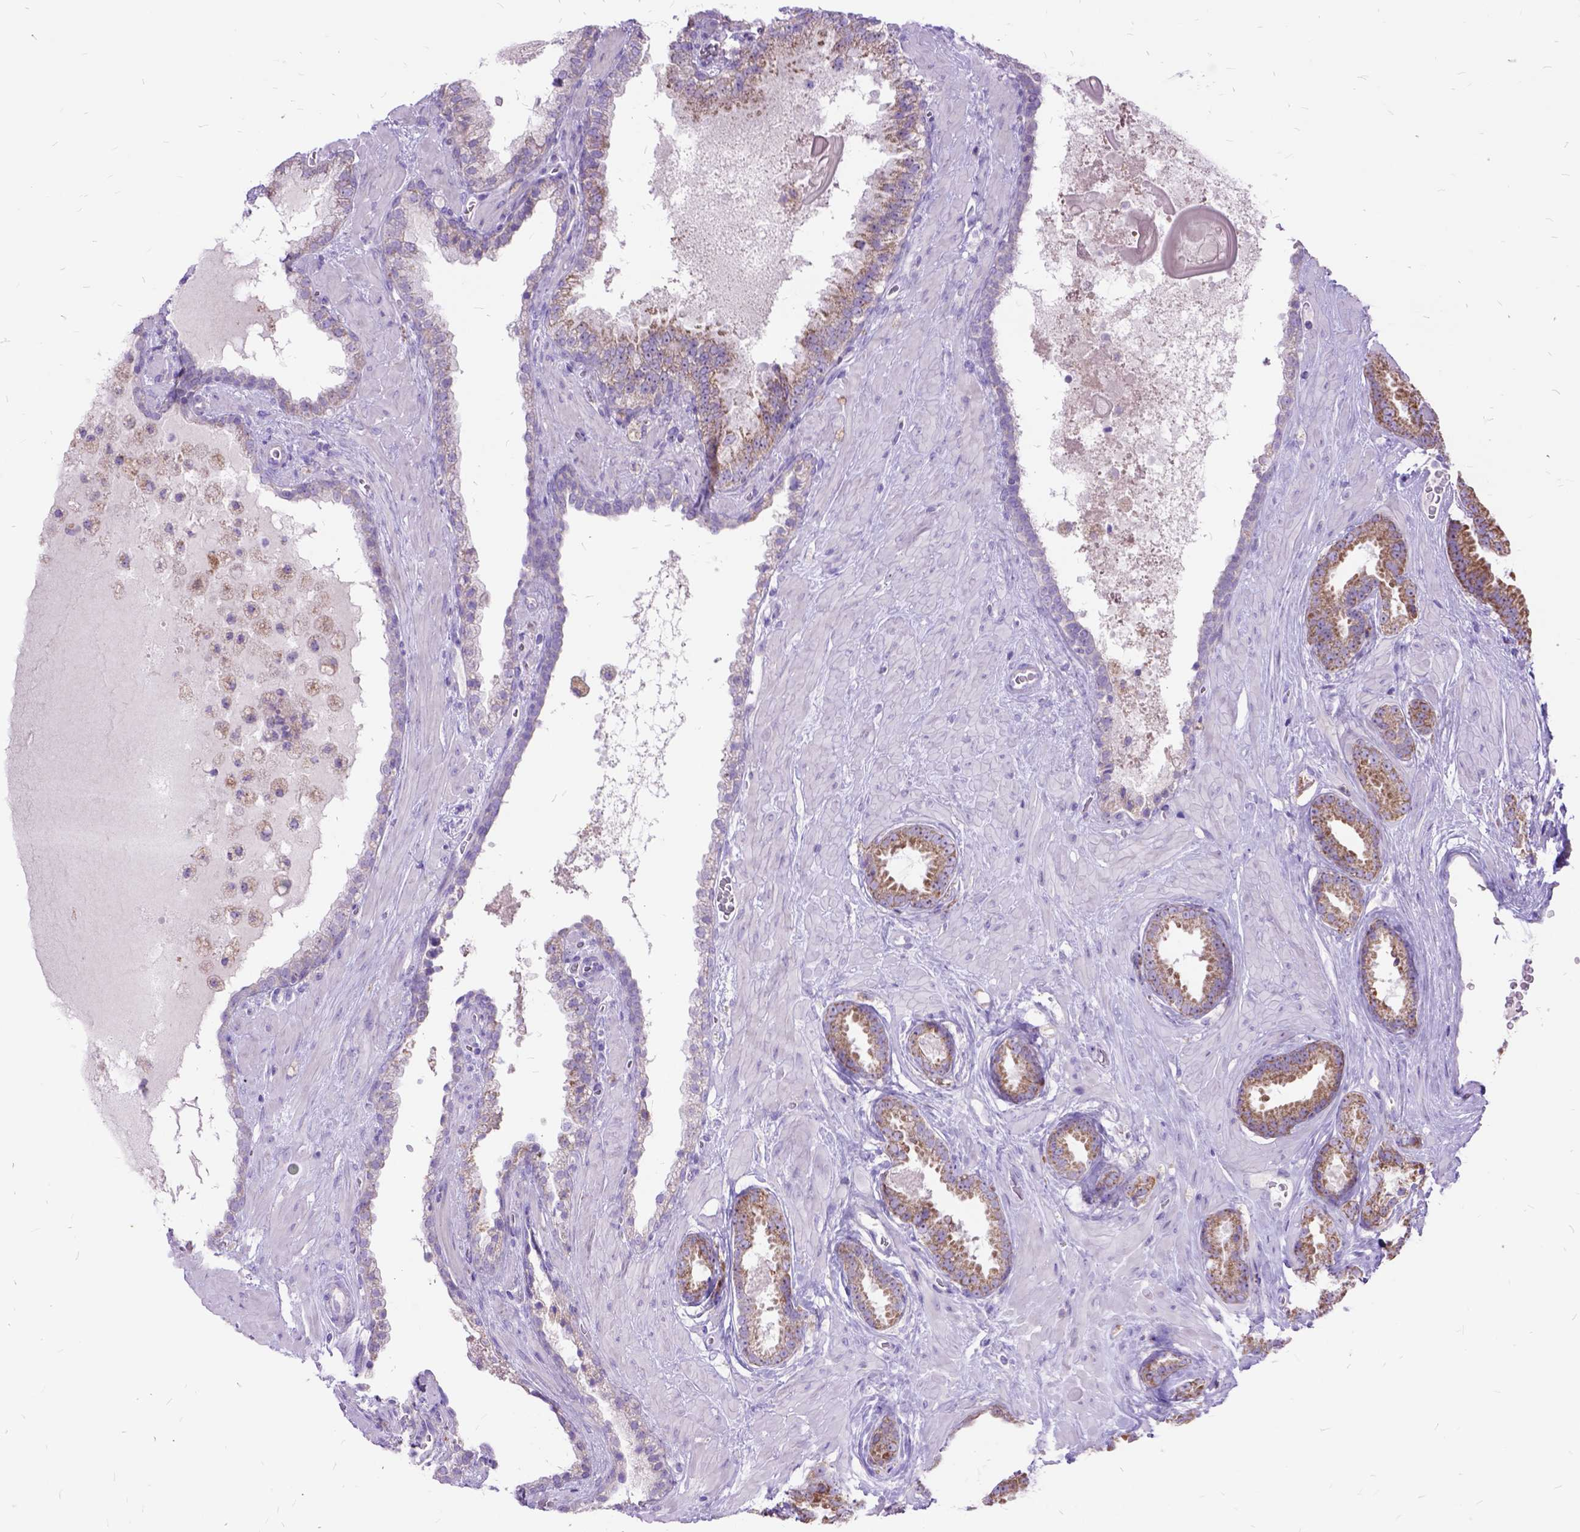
{"staining": {"intensity": "moderate", "quantity": ">75%", "location": "cytoplasmic/membranous"}, "tissue": "prostate cancer", "cell_type": "Tumor cells", "image_type": "cancer", "snomed": [{"axis": "morphology", "description": "Adenocarcinoma, Low grade"}, {"axis": "topography", "description": "Prostate"}], "caption": "Immunohistochemistry (IHC) of human adenocarcinoma (low-grade) (prostate) exhibits medium levels of moderate cytoplasmic/membranous positivity in about >75% of tumor cells. The staining is performed using DAB brown chromogen to label protein expression. The nuclei are counter-stained blue using hematoxylin.", "gene": "CTAG2", "patient": {"sex": "male", "age": 62}}